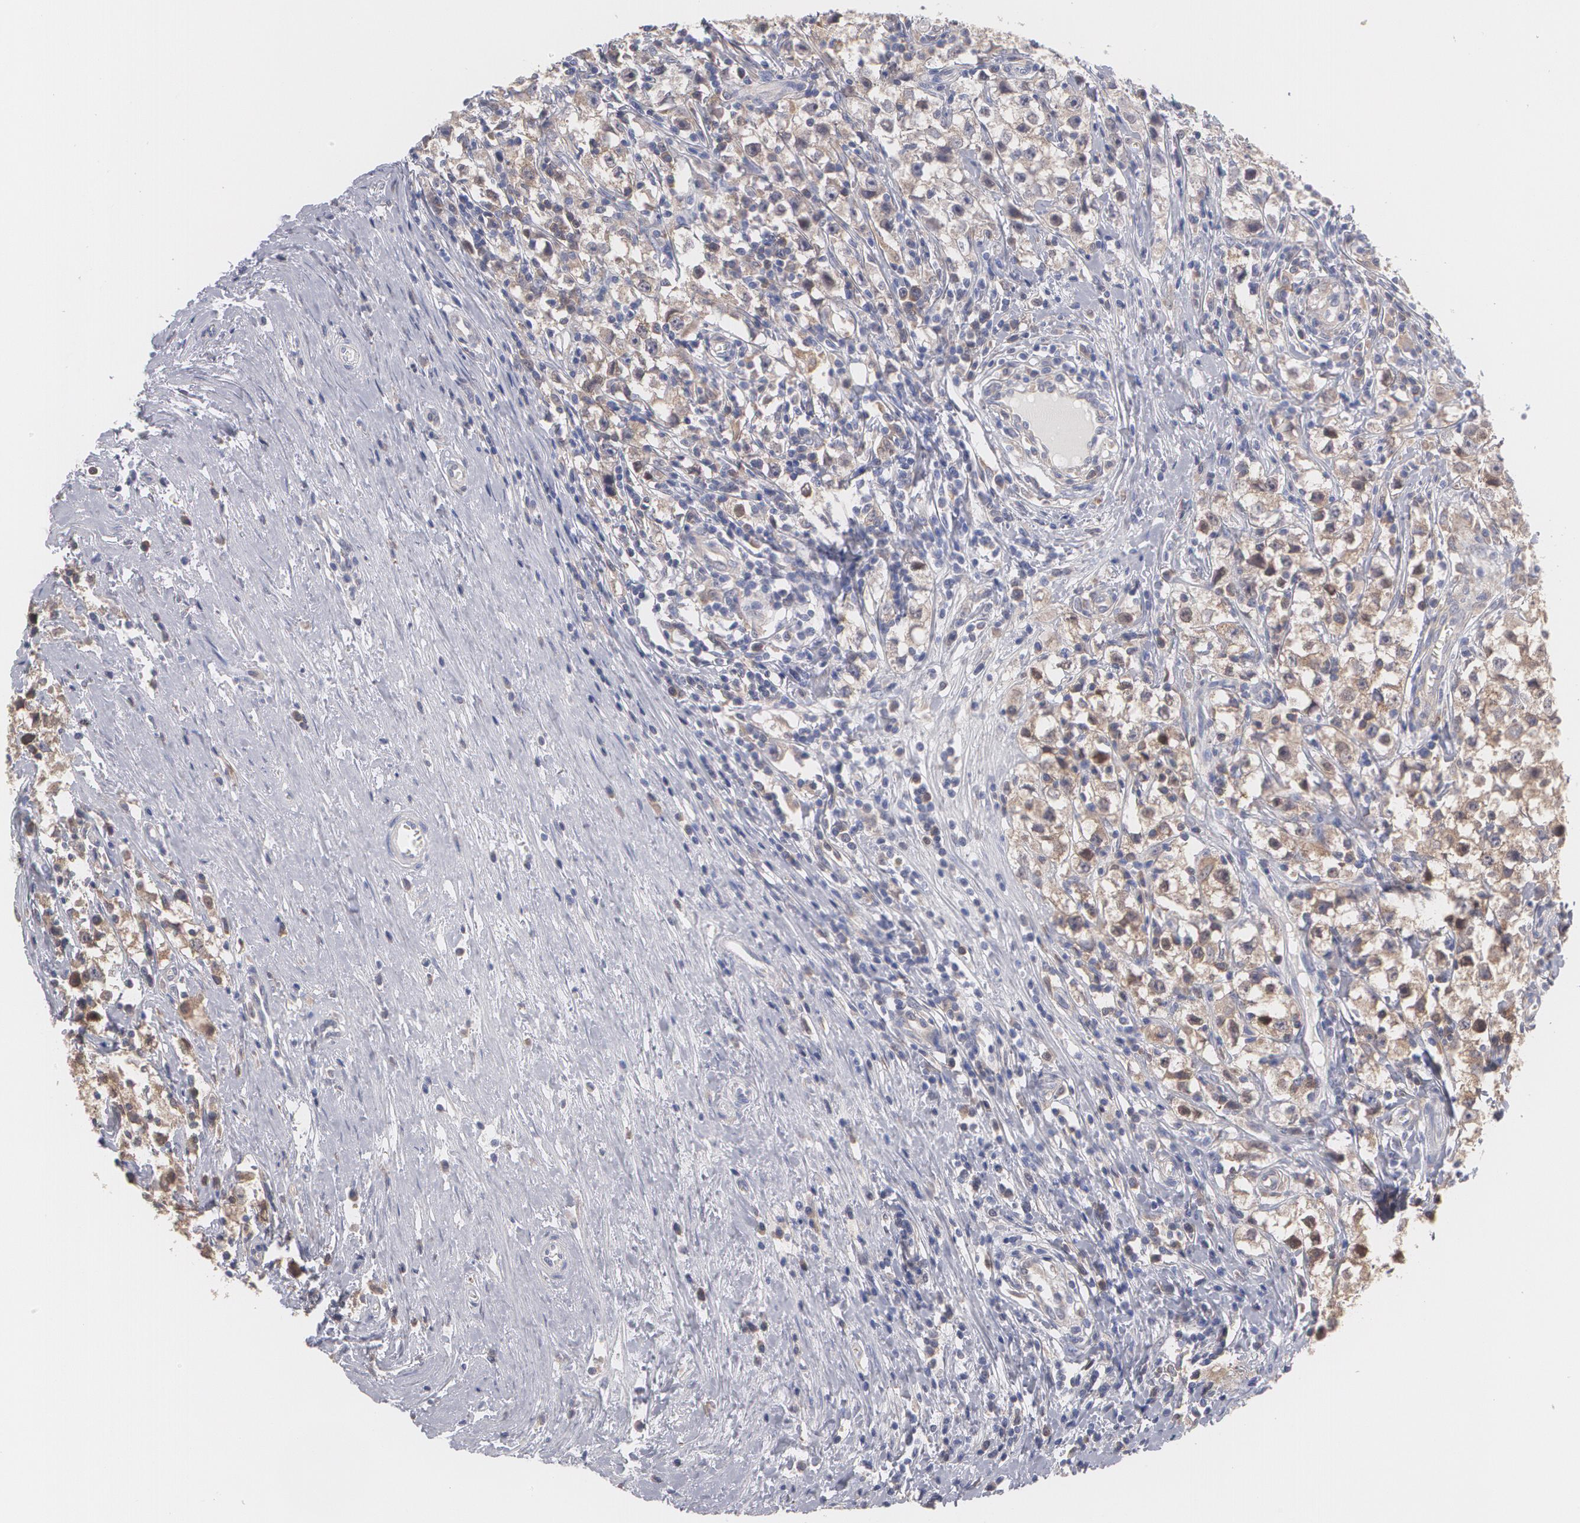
{"staining": {"intensity": "moderate", "quantity": ">75%", "location": "cytoplasmic/membranous"}, "tissue": "testis cancer", "cell_type": "Tumor cells", "image_type": "cancer", "snomed": [{"axis": "morphology", "description": "Seminoma, NOS"}, {"axis": "topography", "description": "Testis"}], "caption": "Testis cancer (seminoma) stained for a protein shows moderate cytoplasmic/membranous positivity in tumor cells. The protein is shown in brown color, while the nuclei are stained blue.", "gene": "MTHFD1", "patient": {"sex": "male", "age": 35}}